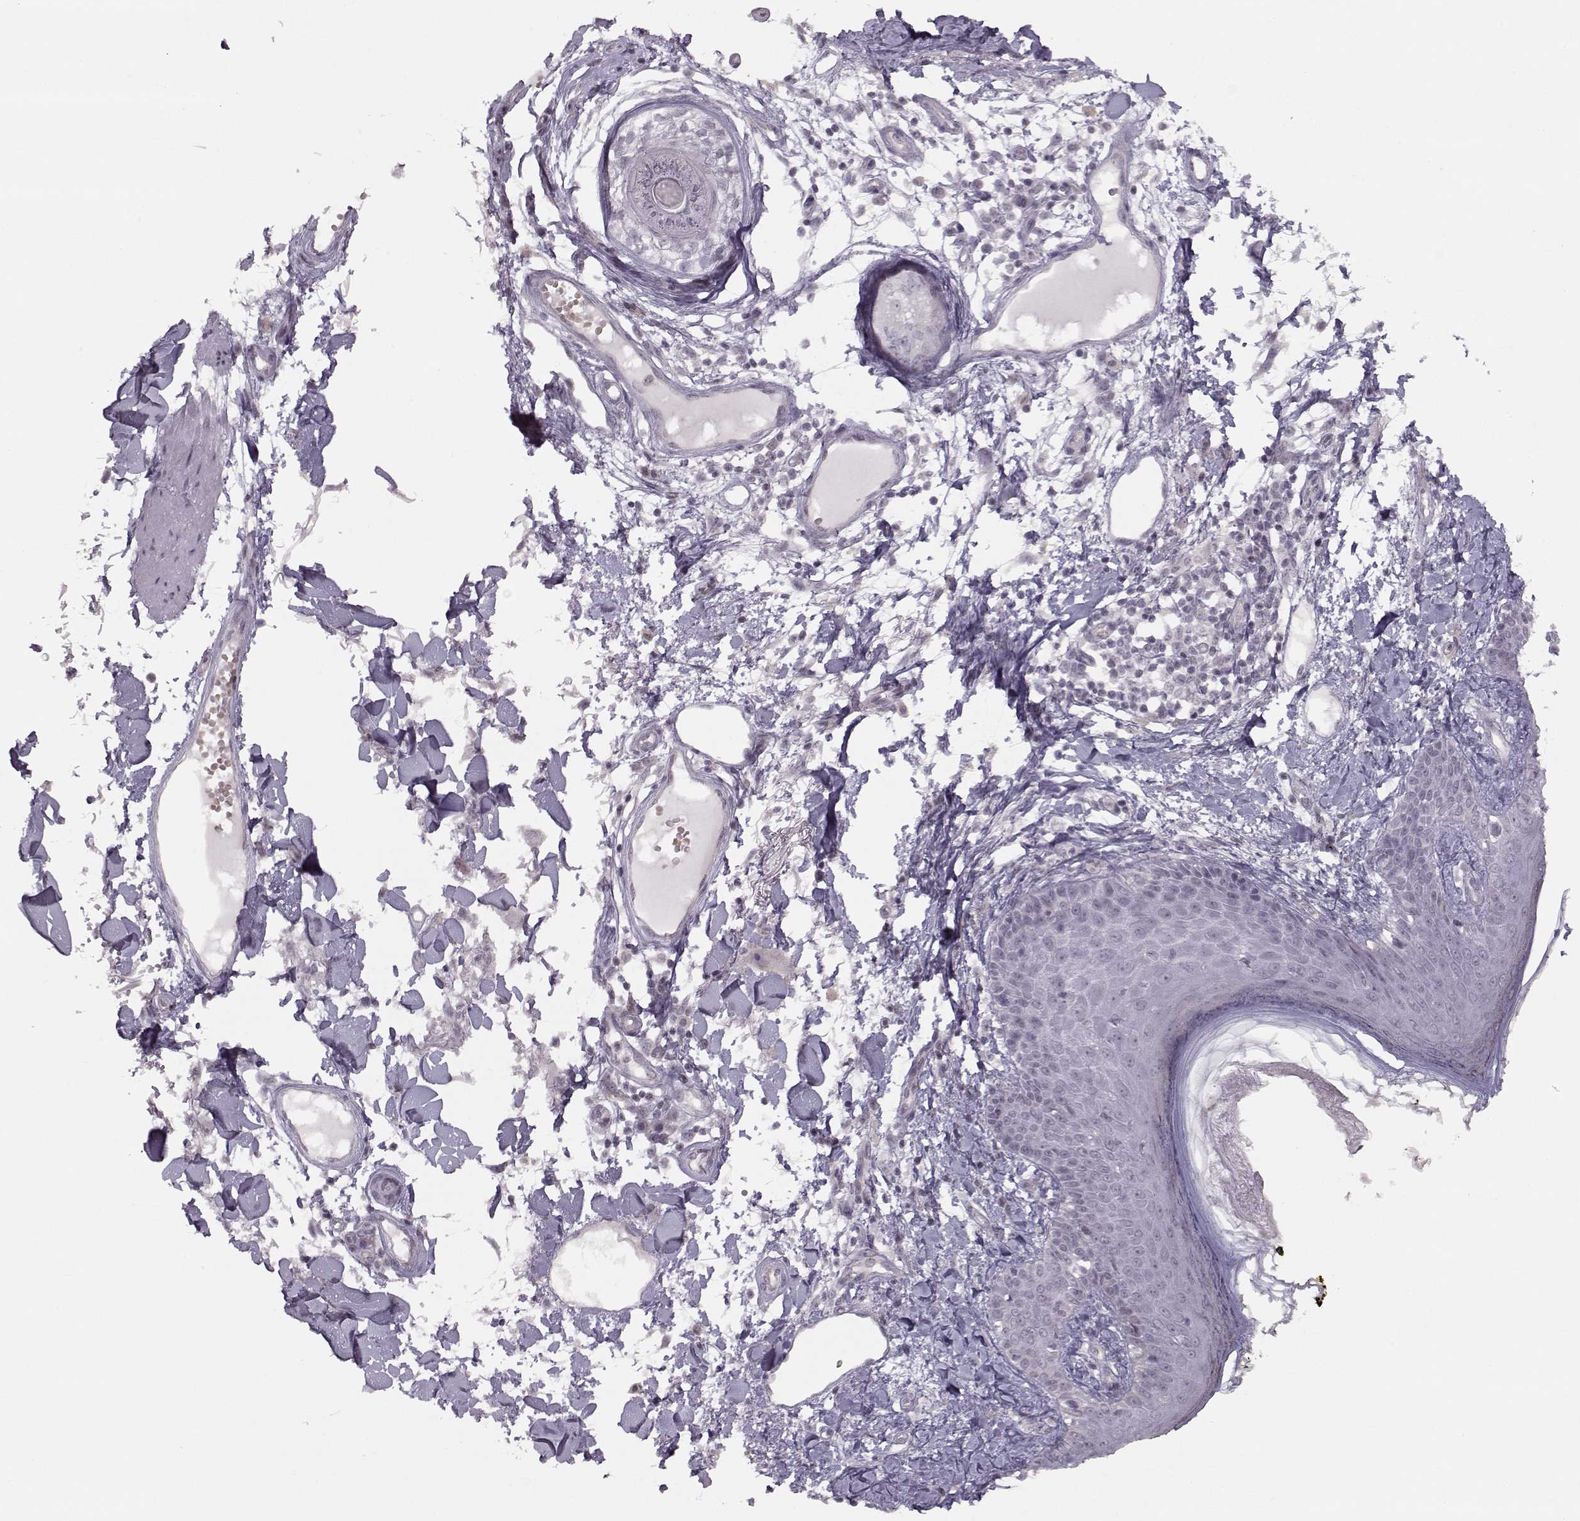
{"staining": {"intensity": "negative", "quantity": "none", "location": "none"}, "tissue": "skin", "cell_type": "Fibroblasts", "image_type": "normal", "snomed": [{"axis": "morphology", "description": "Normal tissue, NOS"}, {"axis": "topography", "description": "Skin"}], "caption": "The photomicrograph shows no significant positivity in fibroblasts of skin. (DAB (3,3'-diaminobenzidine) immunohistochemistry, high magnification).", "gene": "KIF13B", "patient": {"sex": "male", "age": 76}}